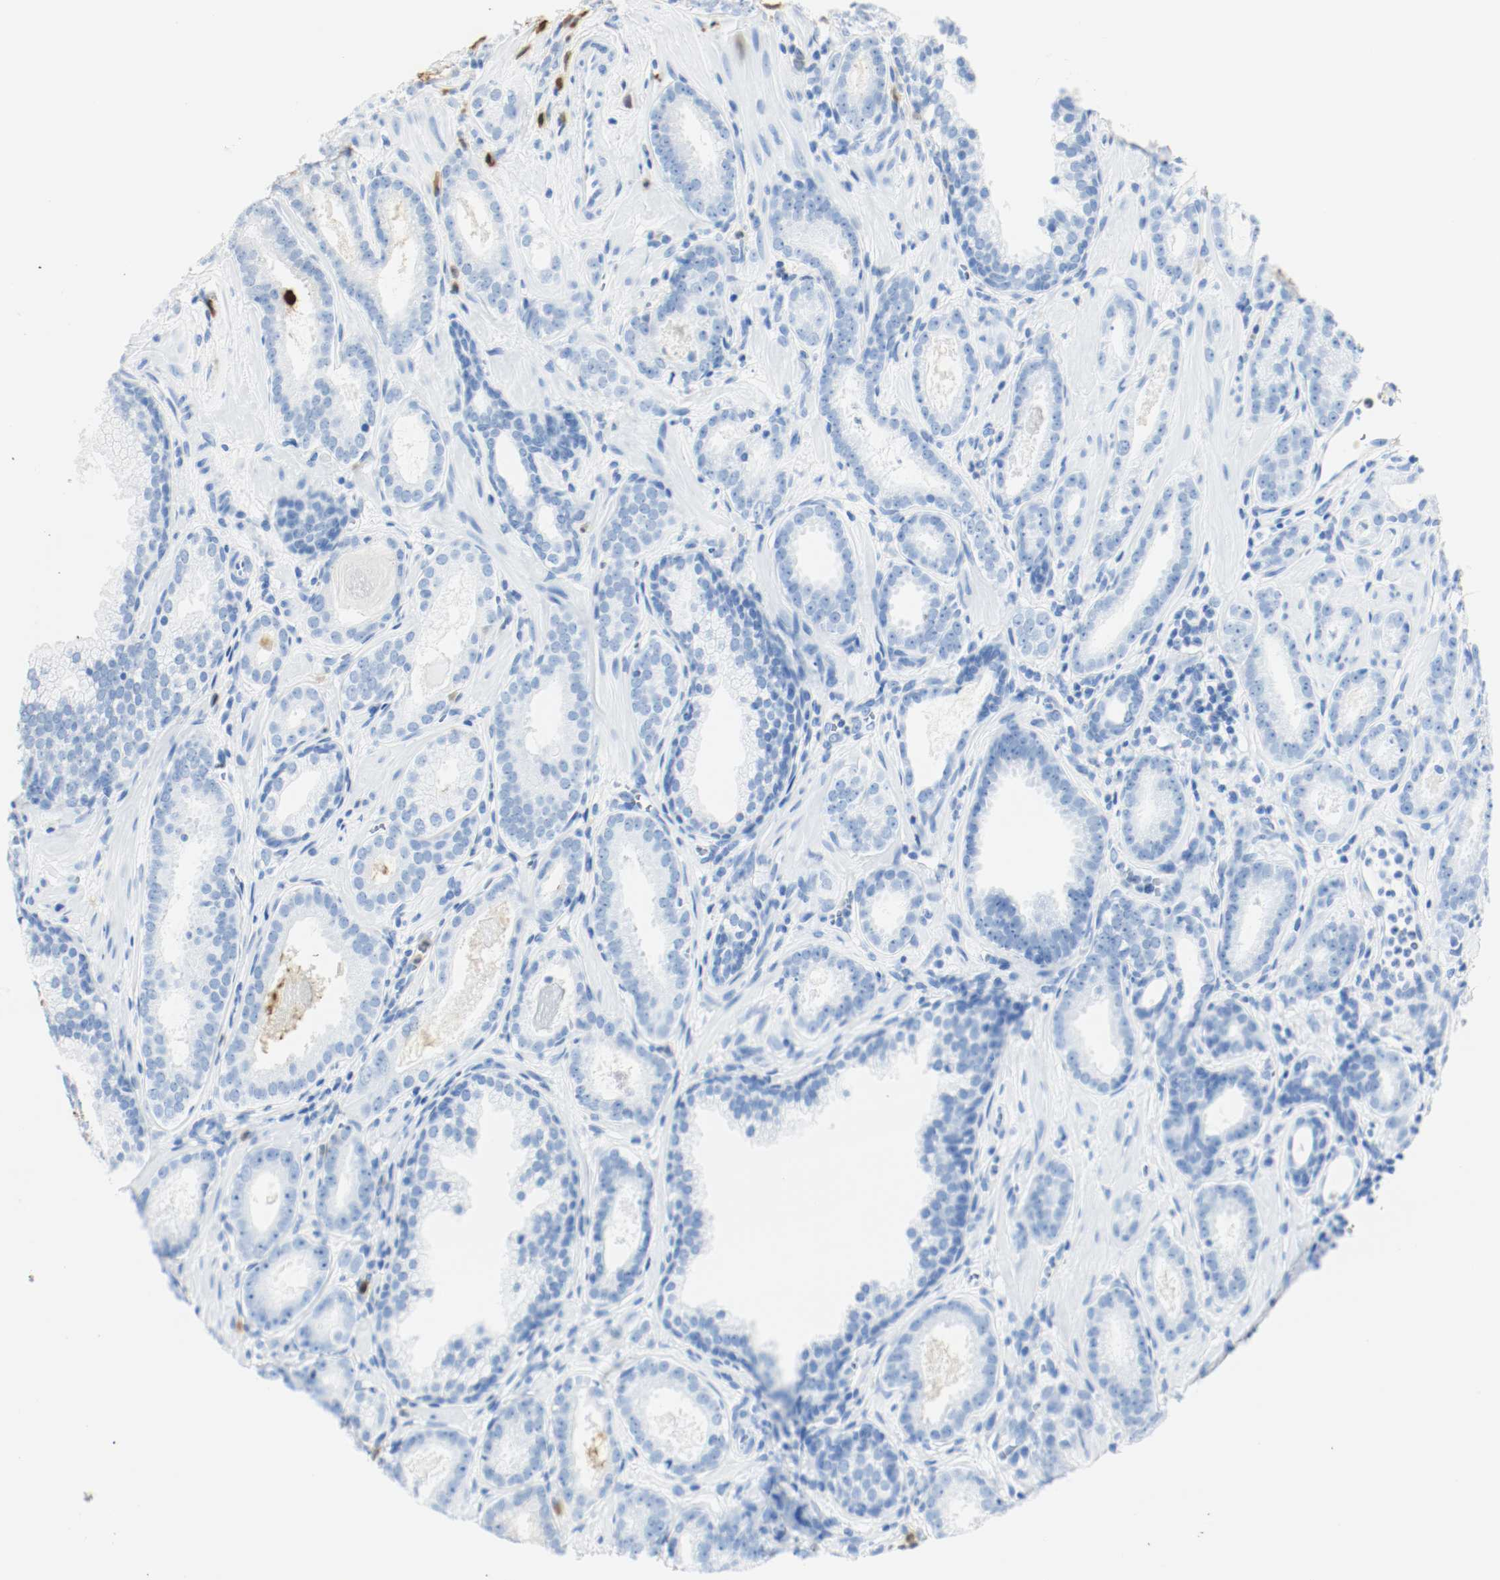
{"staining": {"intensity": "negative", "quantity": "none", "location": "none"}, "tissue": "prostate cancer", "cell_type": "Tumor cells", "image_type": "cancer", "snomed": [{"axis": "morphology", "description": "Adenocarcinoma, Low grade"}, {"axis": "topography", "description": "Prostate"}], "caption": "Tumor cells show no significant positivity in prostate cancer.", "gene": "S100A9", "patient": {"sex": "male", "age": 57}}